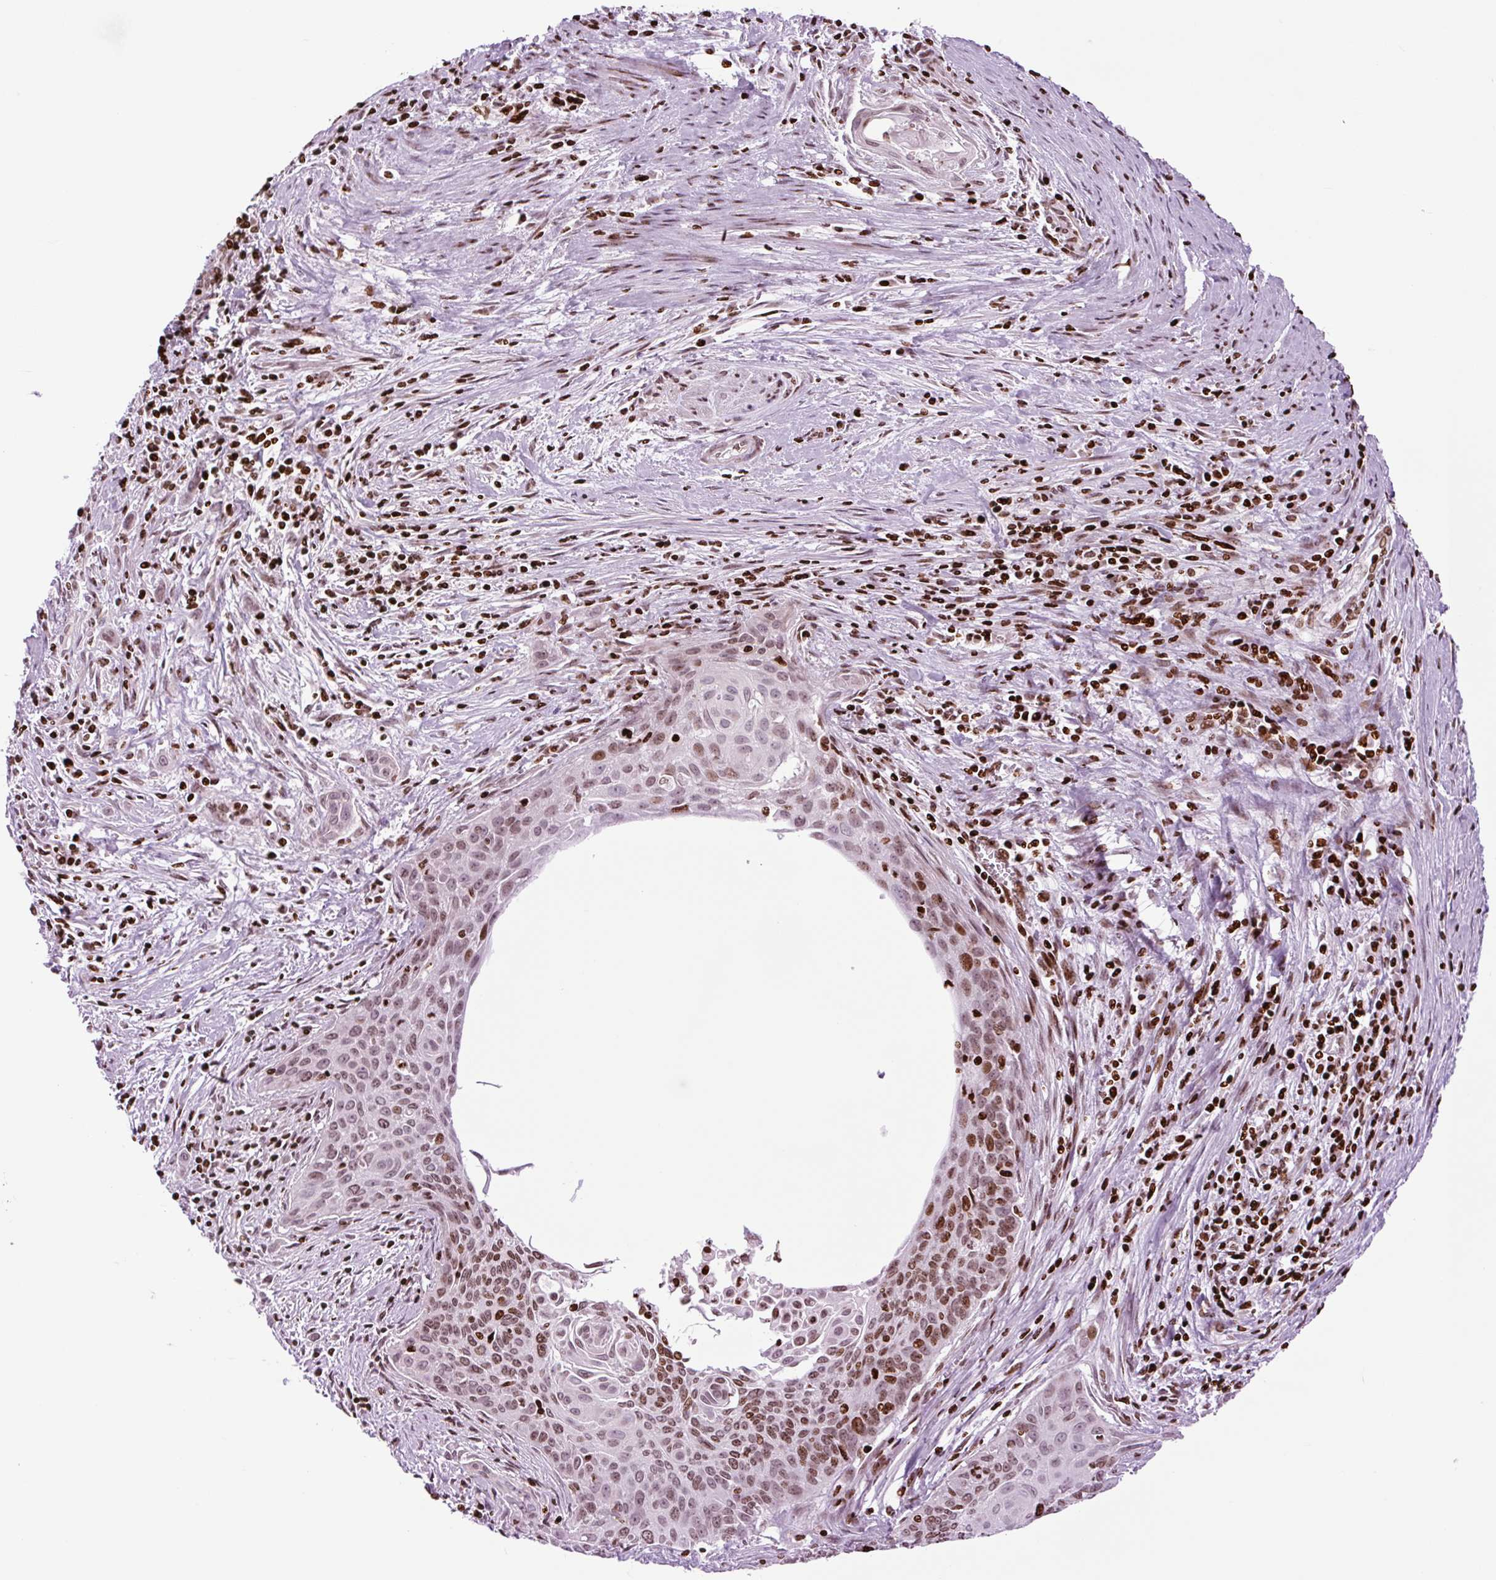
{"staining": {"intensity": "moderate", "quantity": ">75%", "location": "nuclear"}, "tissue": "cervical cancer", "cell_type": "Tumor cells", "image_type": "cancer", "snomed": [{"axis": "morphology", "description": "Squamous cell carcinoma, NOS"}, {"axis": "topography", "description": "Cervix"}], "caption": "Cervical cancer (squamous cell carcinoma) stained with a protein marker exhibits moderate staining in tumor cells.", "gene": "H1-3", "patient": {"sex": "female", "age": 55}}